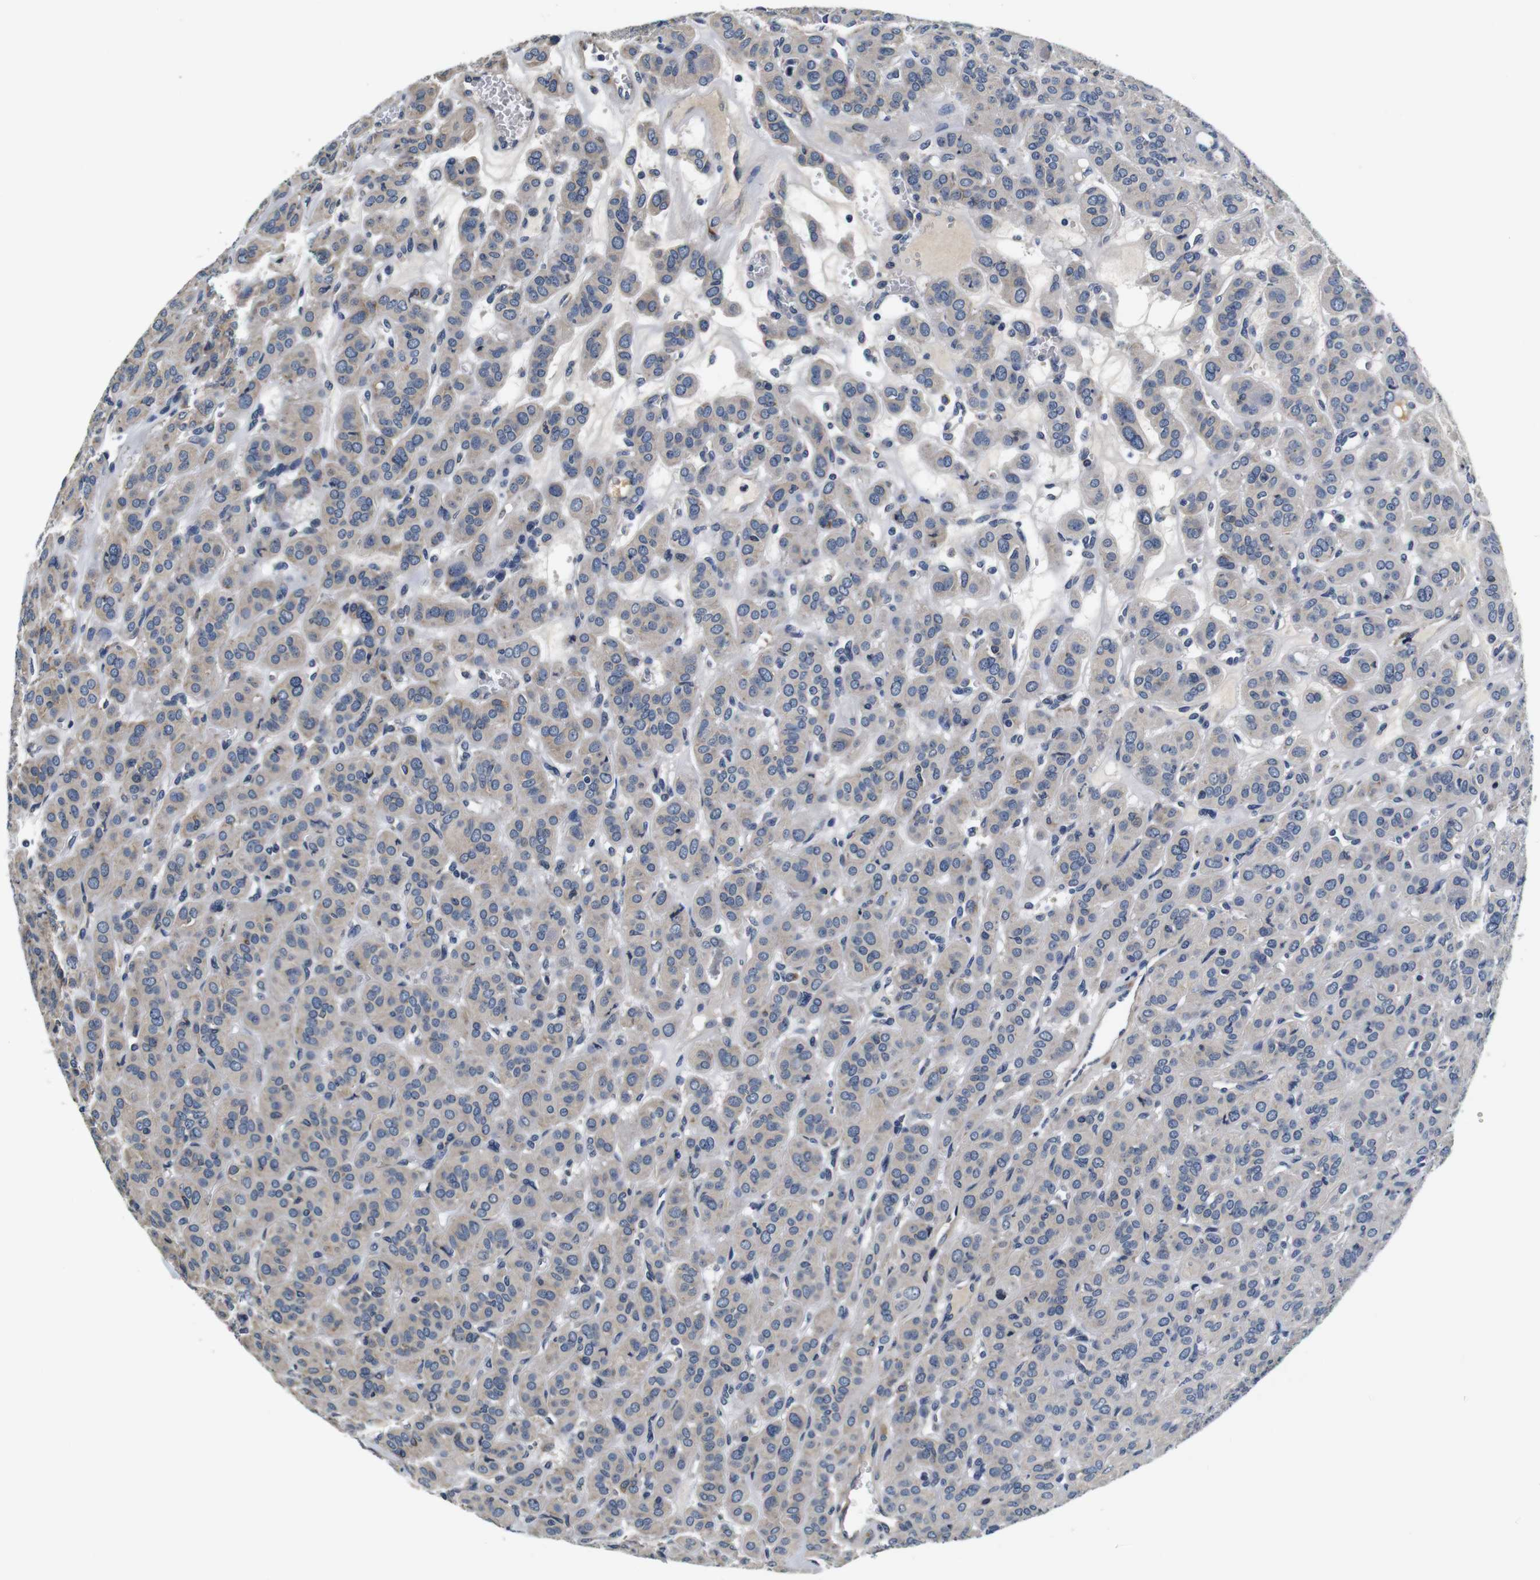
{"staining": {"intensity": "negative", "quantity": "none", "location": "none"}, "tissue": "thyroid cancer", "cell_type": "Tumor cells", "image_type": "cancer", "snomed": [{"axis": "morphology", "description": "Follicular adenoma carcinoma, NOS"}, {"axis": "topography", "description": "Thyroid gland"}], "caption": "Protein analysis of thyroid cancer (follicular adenoma carcinoma) shows no significant positivity in tumor cells.", "gene": "COL1A1", "patient": {"sex": "female", "age": 71}}